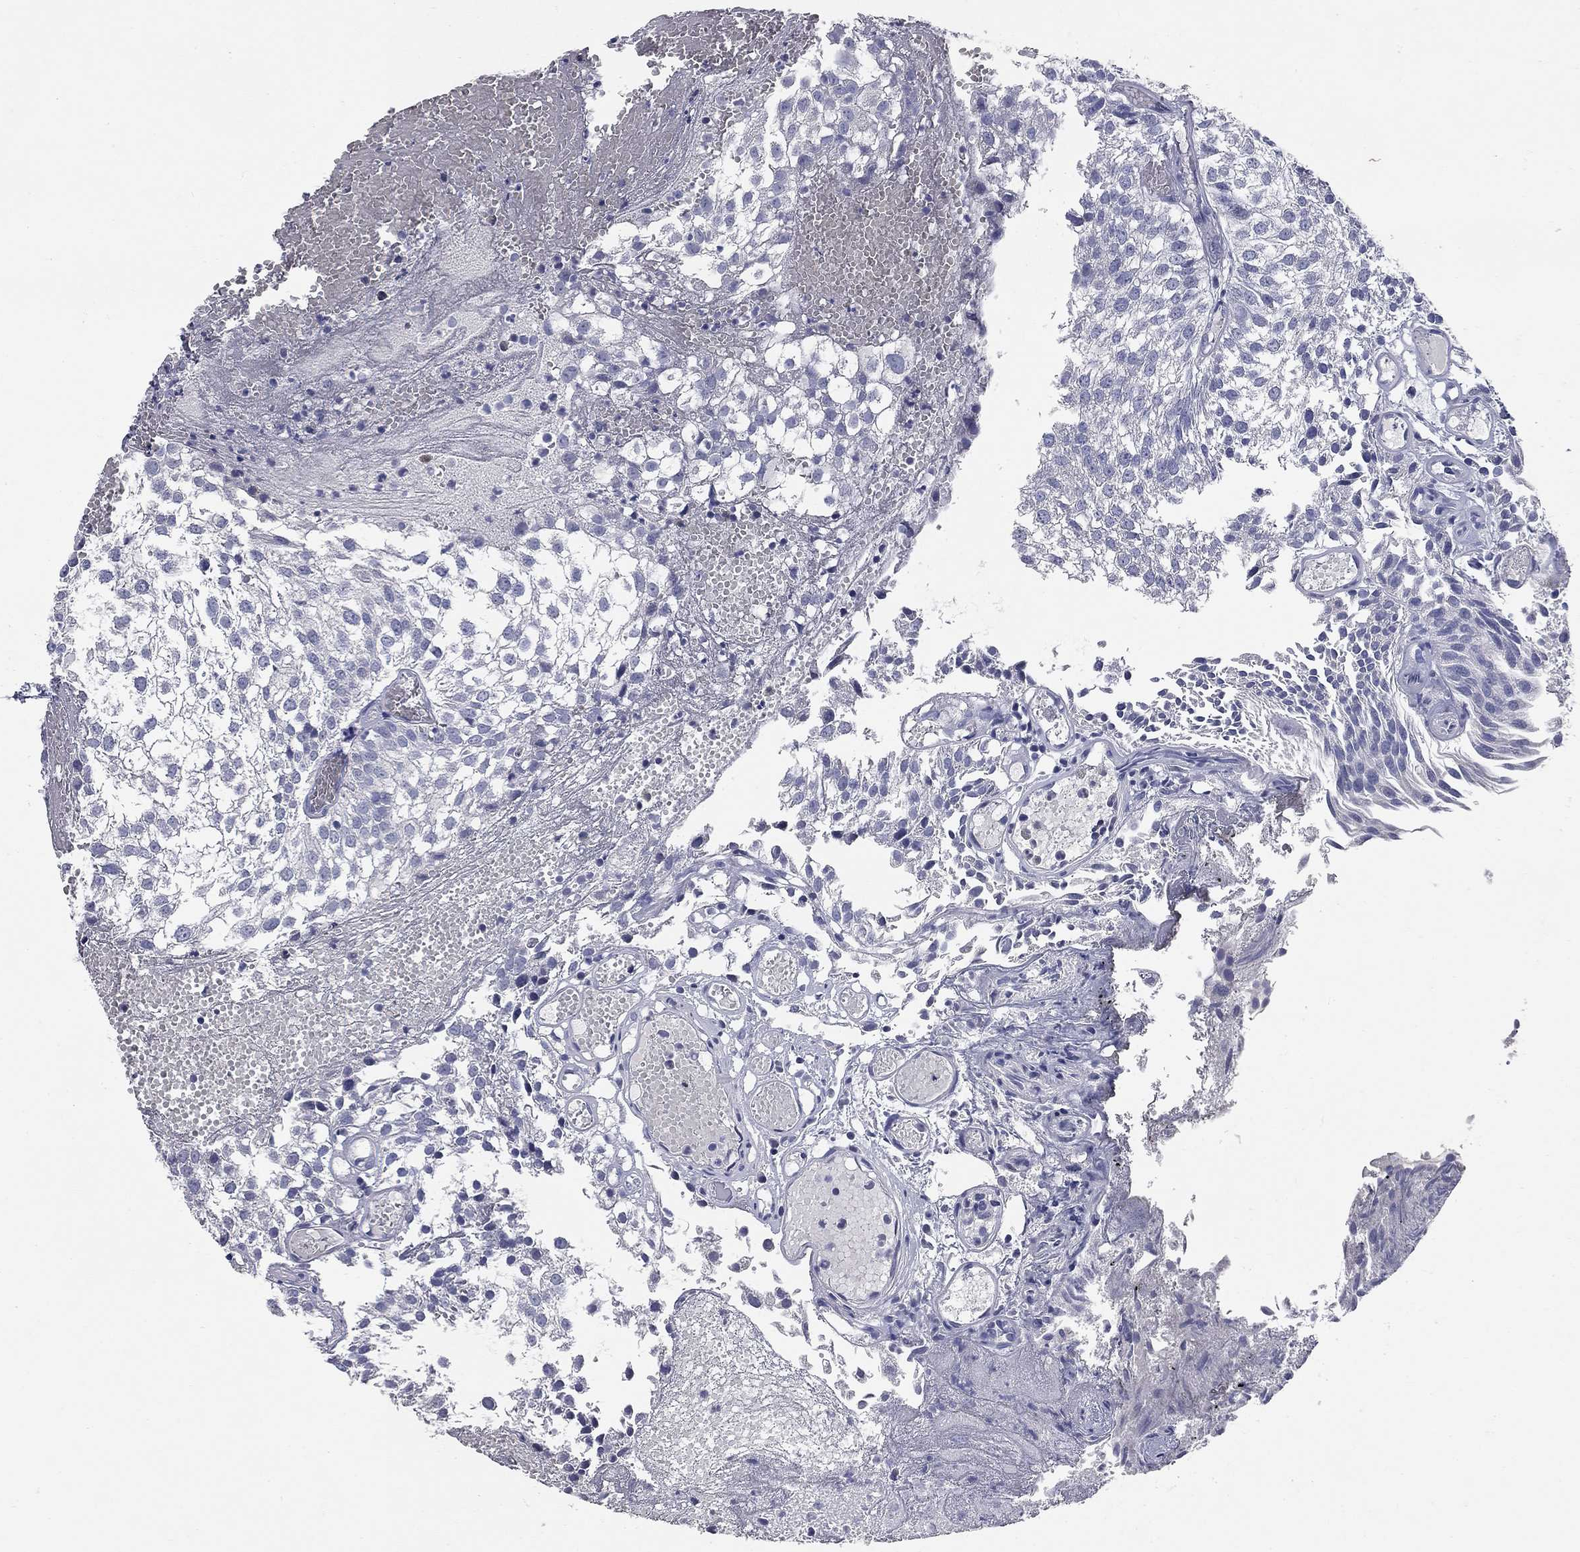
{"staining": {"intensity": "negative", "quantity": "none", "location": "none"}, "tissue": "urothelial cancer", "cell_type": "Tumor cells", "image_type": "cancer", "snomed": [{"axis": "morphology", "description": "Urothelial carcinoma, Low grade"}, {"axis": "topography", "description": "Urinary bladder"}], "caption": "Immunohistochemistry photomicrograph of neoplastic tissue: urothelial cancer stained with DAB demonstrates no significant protein staining in tumor cells.", "gene": "SYT12", "patient": {"sex": "male", "age": 79}}